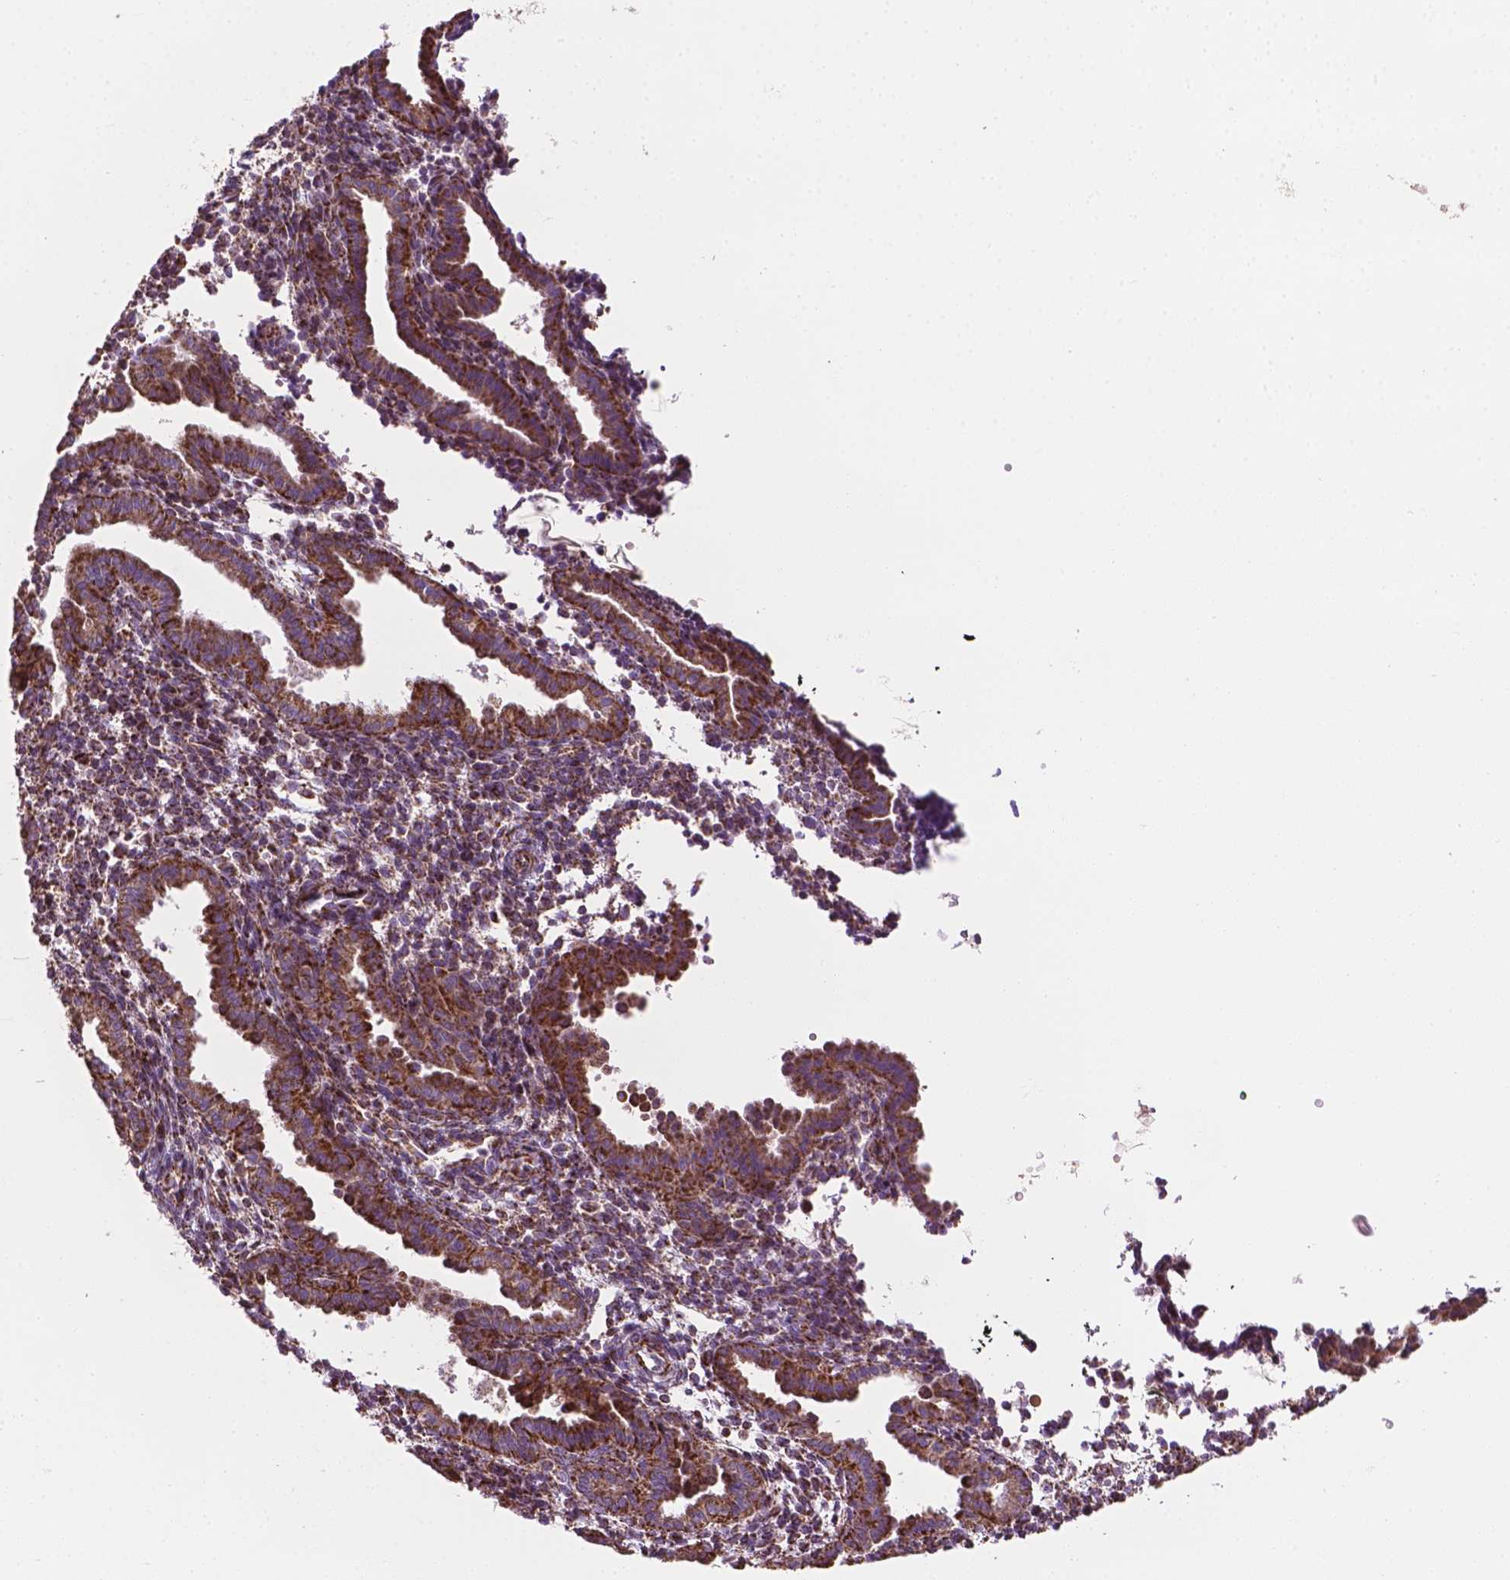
{"staining": {"intensity": "strong", "quantity": "25%-75%", "location": "cytoplasmic/membranous"}, "tissue": "endometrium", "cell_type": "Cells in endometrial stroma", "image_type": "normal", "snomed": [{"axis": "morphology", "description": "Normal tissue, NOS"}, {"axis": "topography", "description": "Endometrium"}], "caption": "IHC image of unremarkable endometrium stained for a protein (brown), which shows high levels of strong cytoplasmic/membranous positivity in about 25%-75% of cells in endometrial stroma.", "gene": "PIBF1", "patient": {"sex": "female", "age": 37}}